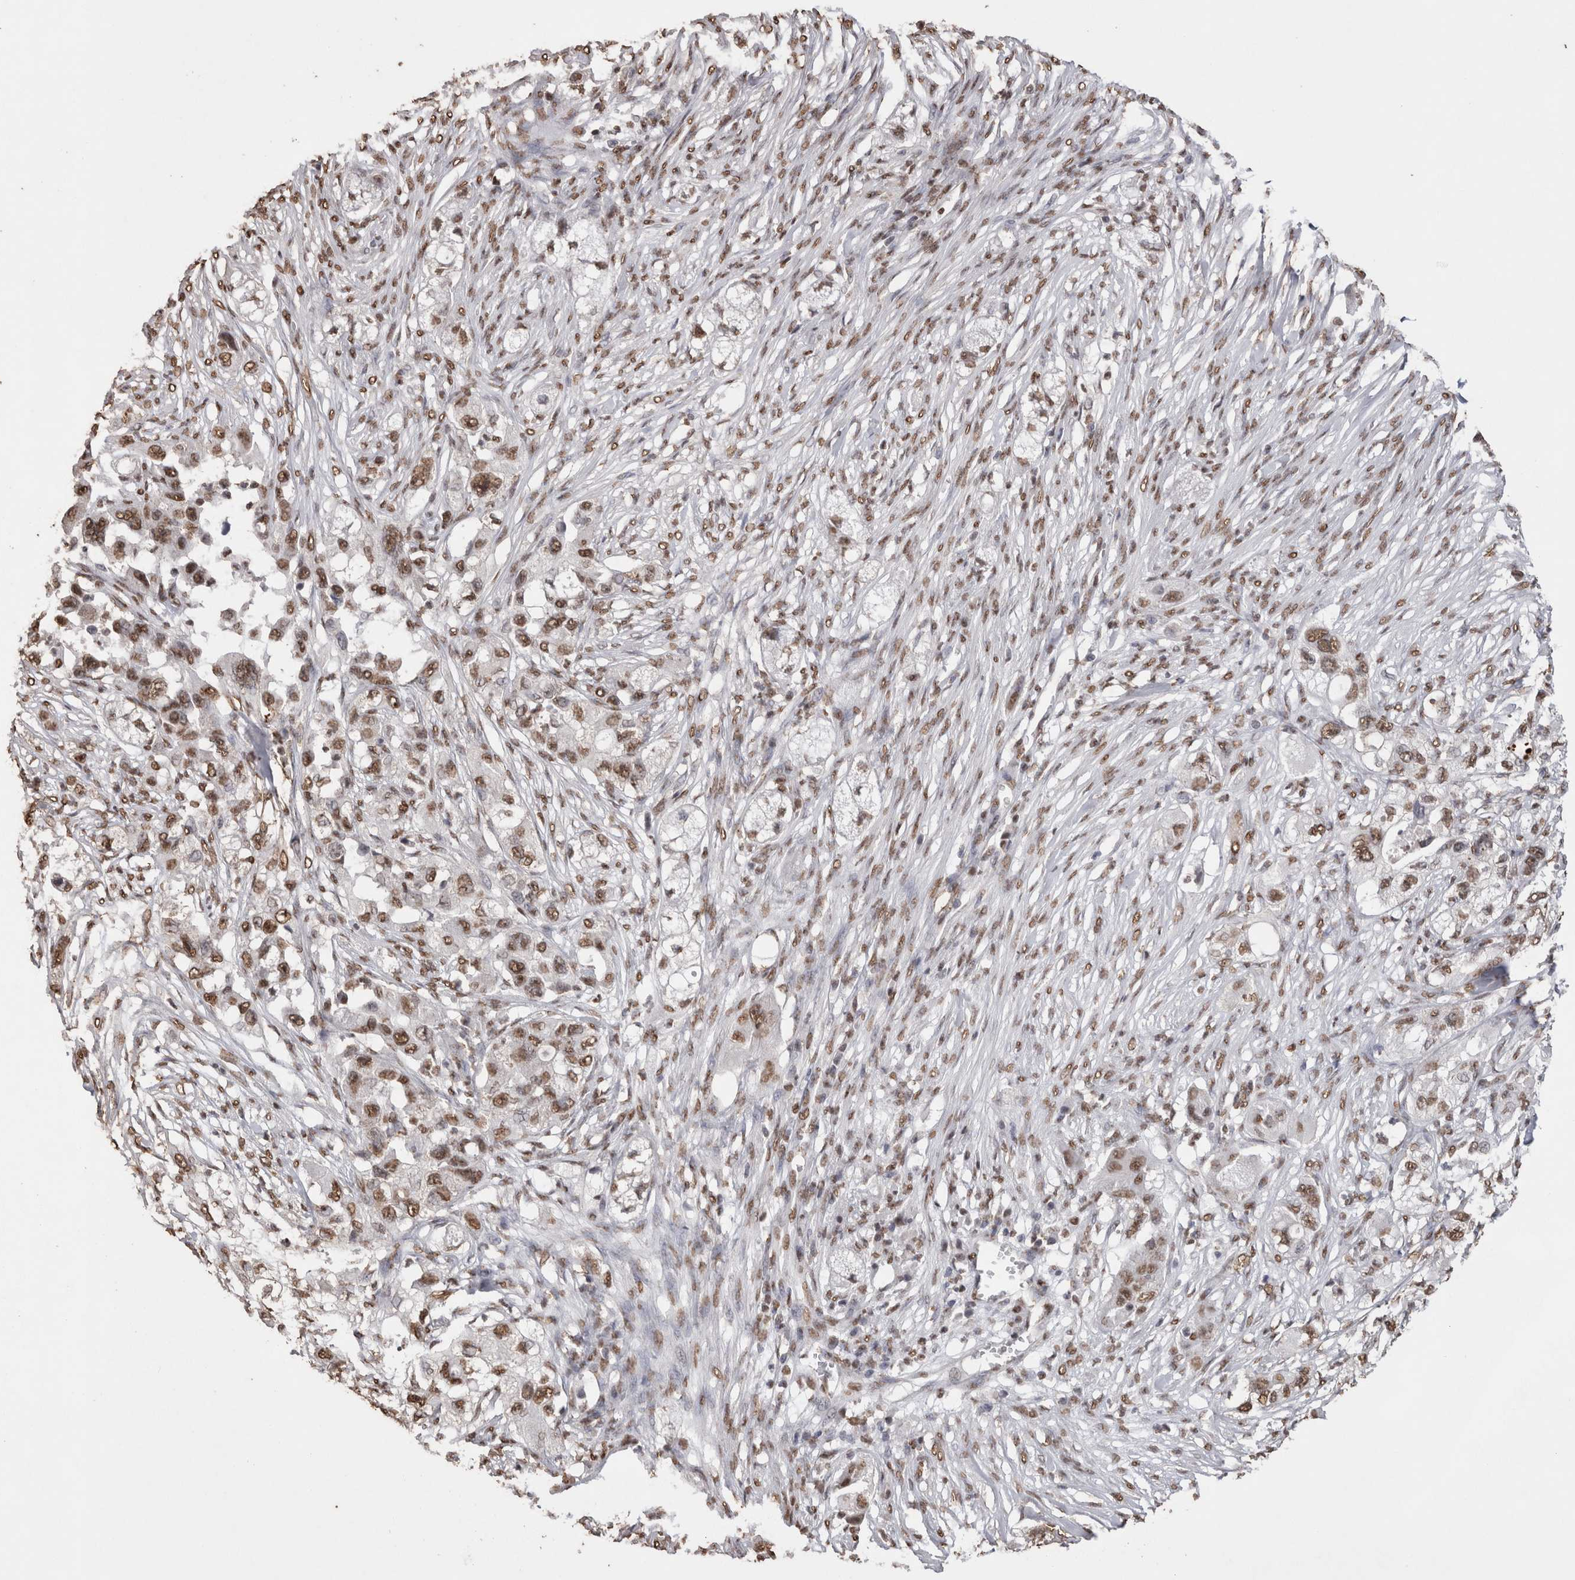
{"staining": {"intensity": "moderate", "quantity": ">75%", "location": "nuclear"}, "tissue": "pancreatic cancer", "cell_type": "Tumor cells", "image_type": "cancer", "snomed": [{"axis": "morphology", "description": "Adenocarcinoma, NOS"}, {"axis": "topography", "description": "Pancreas"}], "caption": "Moderate nuclear staining for a protein is appreciated in about >75% of tumor cells of pancreatic adenocarcinoma using immunohistochemistry (IHC).", "gene": "NTHL1", "patient": {"sex": "female", "age": 78}}